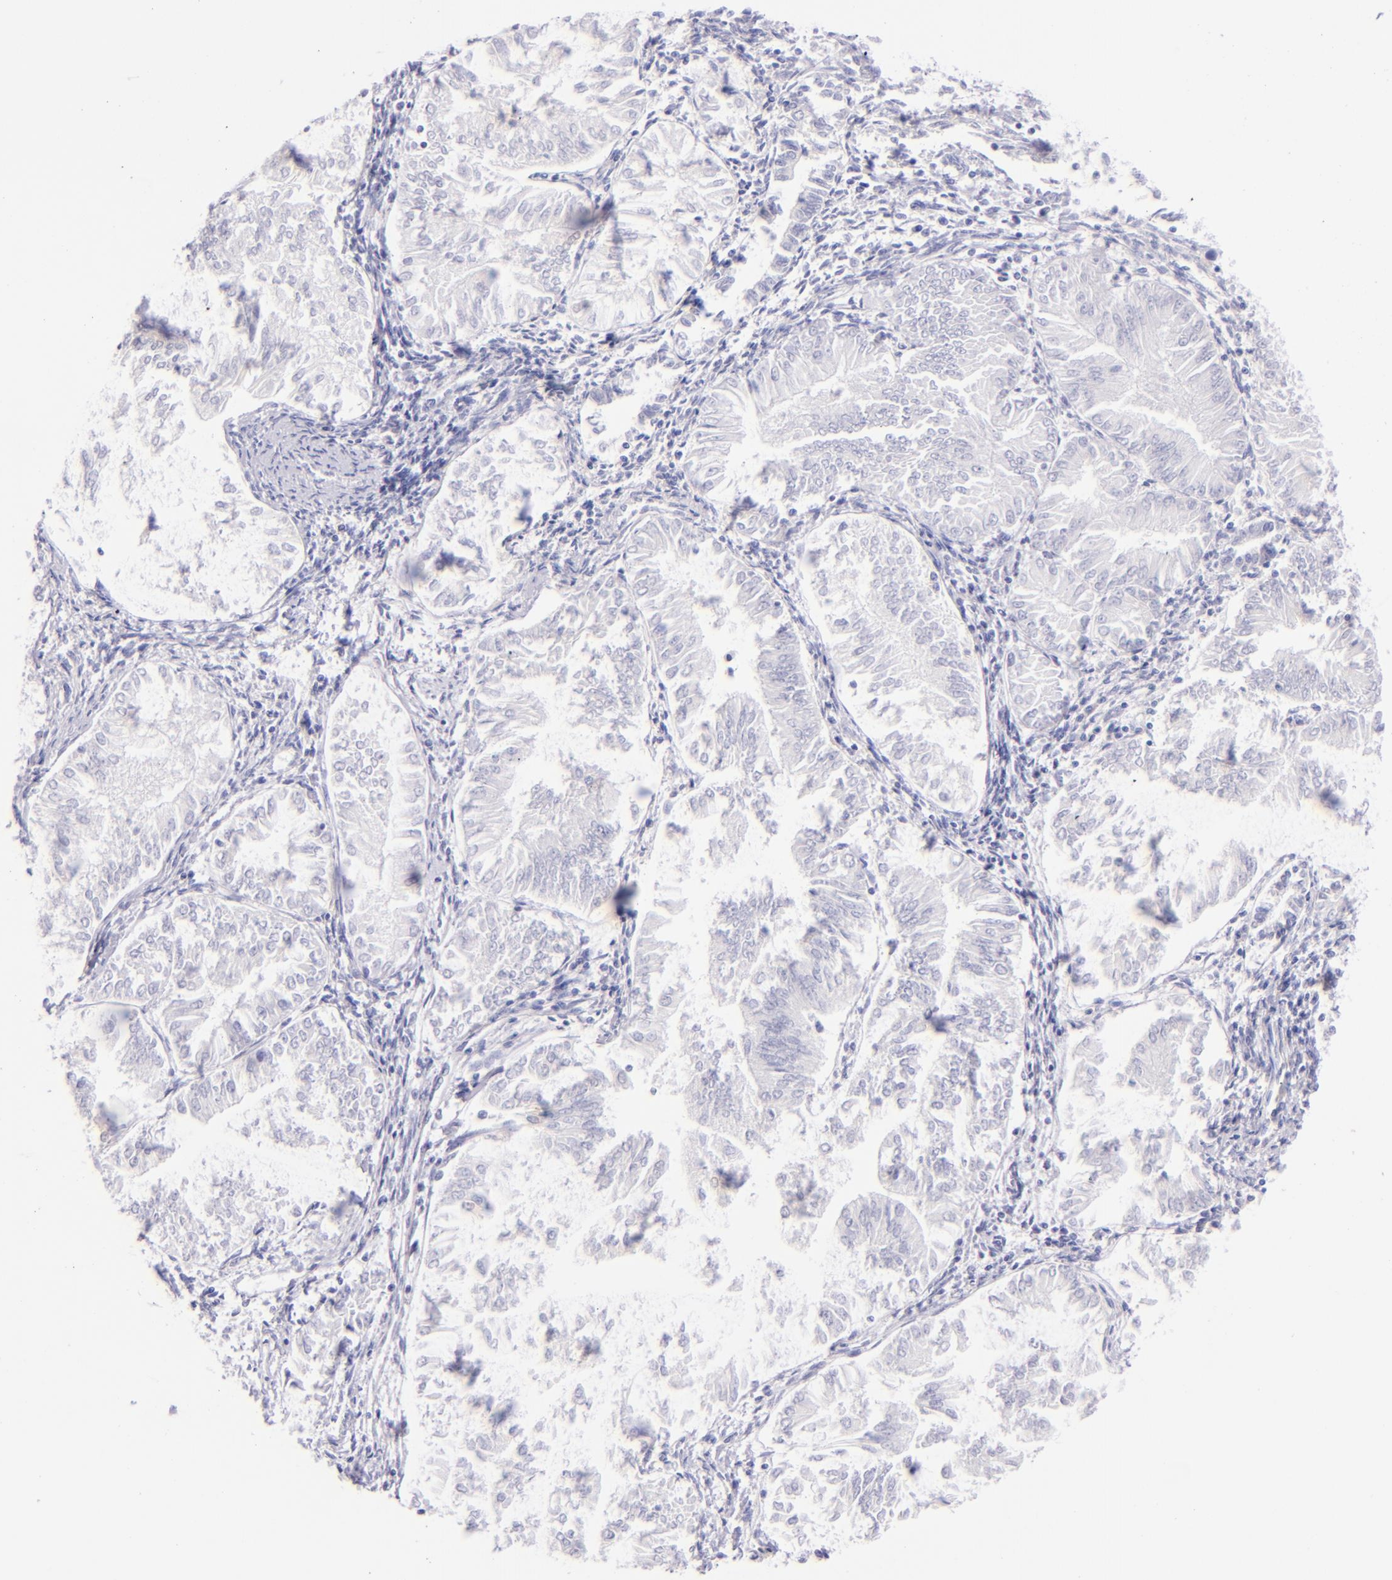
{"staining": {"intensity": "negative", "quantity": "none", "location": "none"}, "tissue": "endometrial cancer", "cell_type": "Tumor cells", "image_type": "cancer", "snomed": [{"axis": "morphology", "description": "Adenocarcinoma, NOS"}, {"axis": "topography", "description": "Endometrium"}], "caption": "Tumor cells are negative for protein expression in human adenocarcinoma (endometrial).", "gene": "SDC1", "patient": {"sex": "female", "age": 53}}